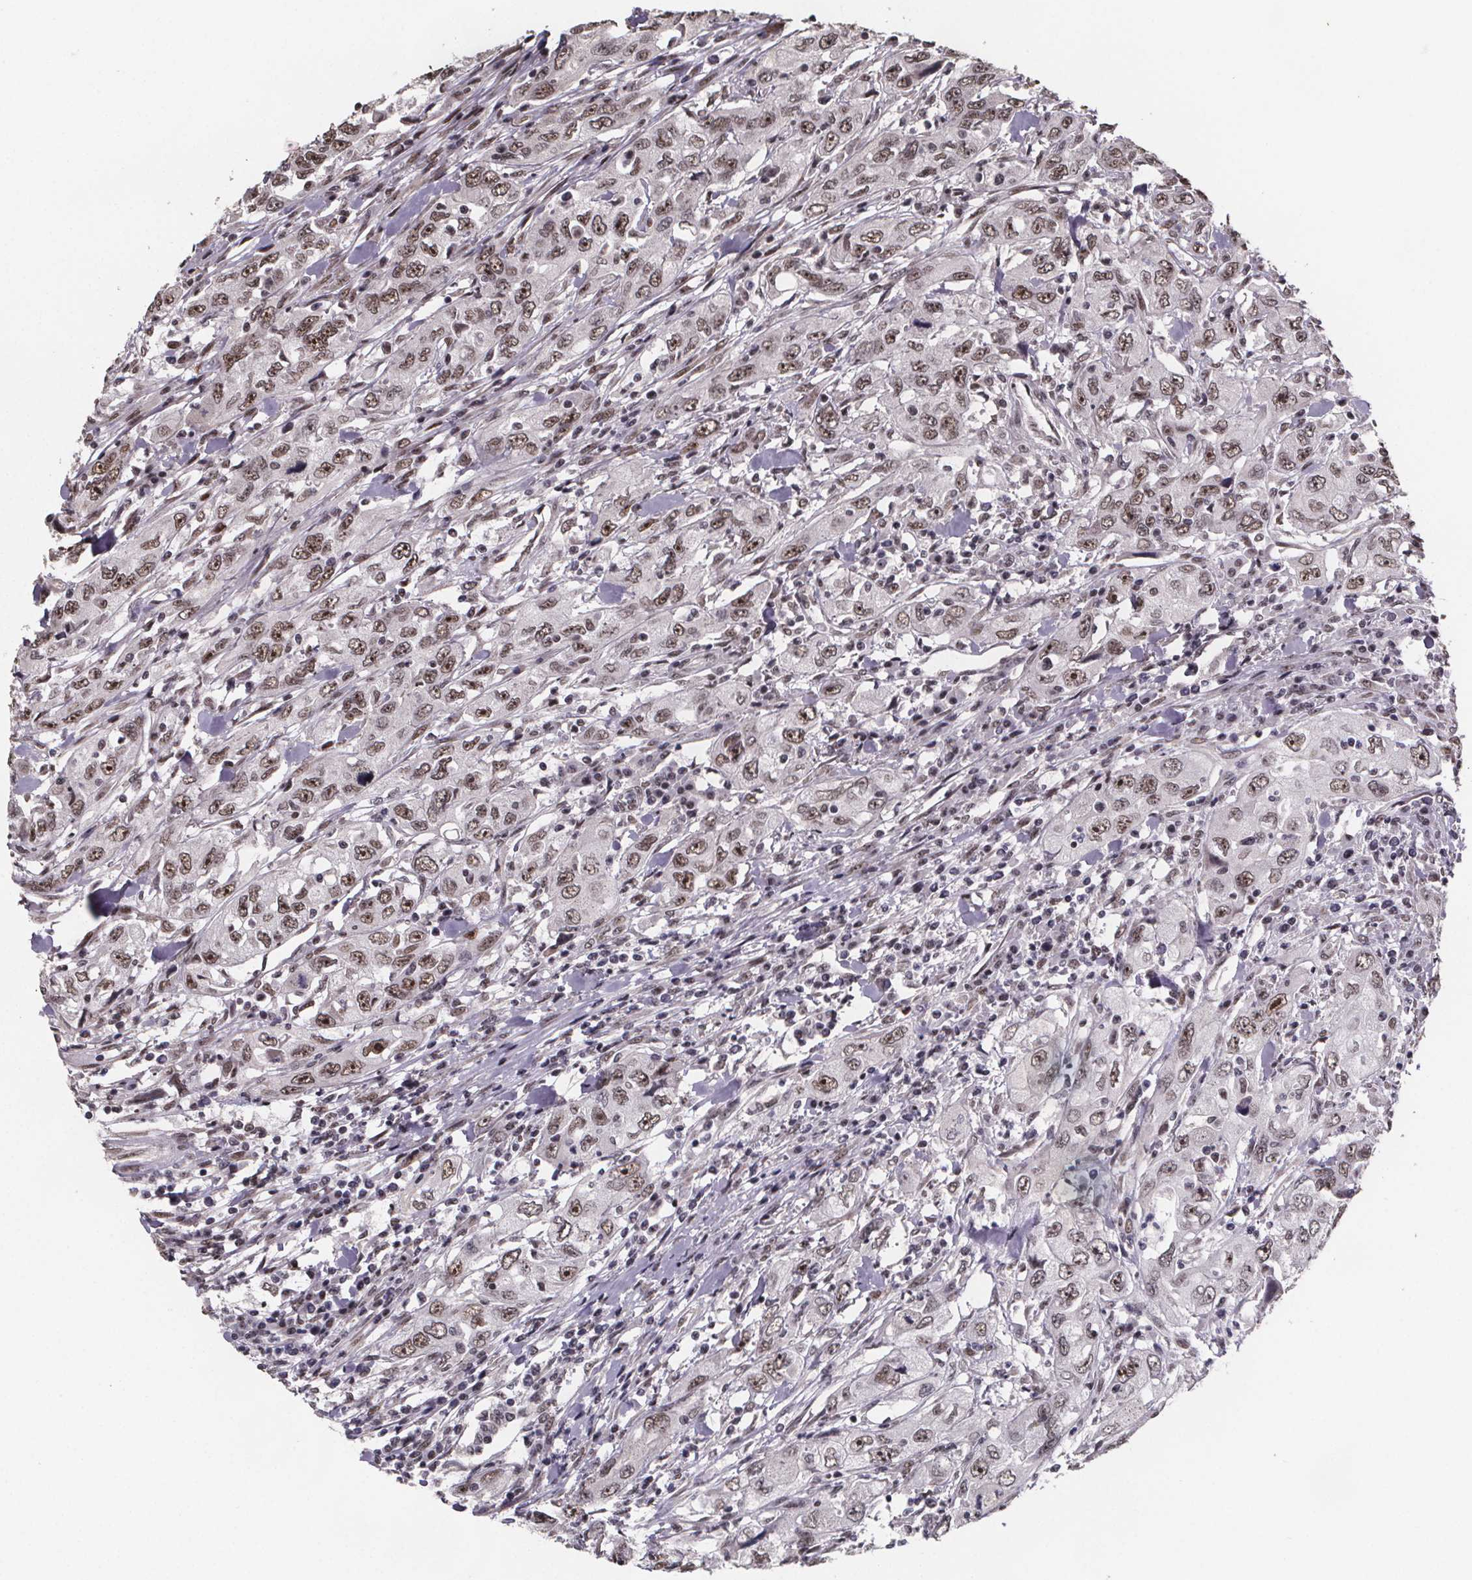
{"staining": {"intensity": "moderate", "quantity": ">75%", "location": "nuclear"}, "tissue": "urothelial cancer", "cell_type": "Tumor cells", "image_type": "cancer", "snomed": [{"axis": "morphology", "description": "Urothelial carcinoma, High grade"}, {"axis": "topography", "description": "Urinary bladder"}], "caption": "The micrograph exhibits staining of high-grade urothelial carcinoma, revealing moderate nuclear protein expression (brown color) within tumor cells.", "gene": "U2SURP", "patient": {"sex": "male", "age": 76}}